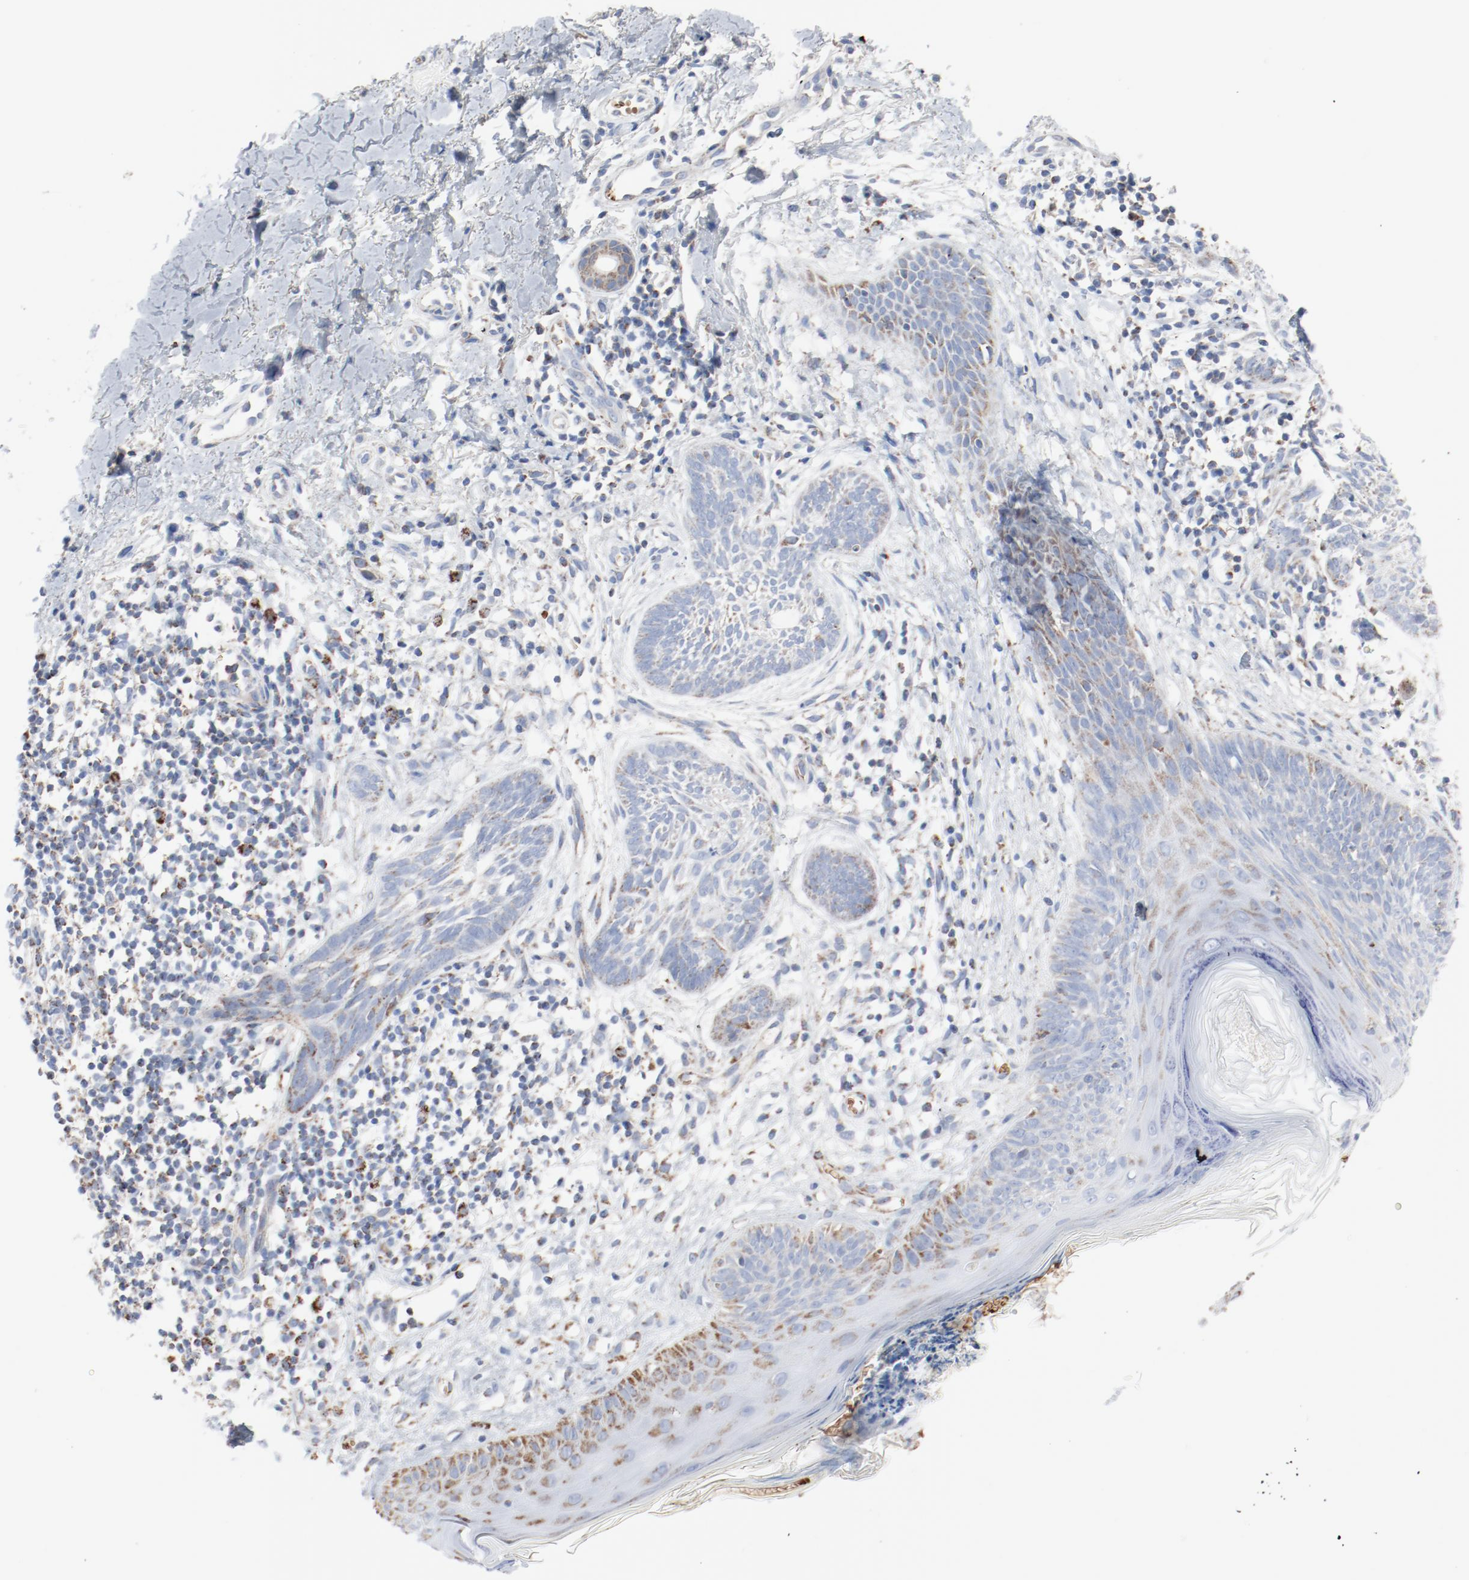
{"staining": {"intensity": "weak", "quantity": "<25%", "location": "cytoplasmic/membranous"}, "tissue": "skin cancer", "cell_type": "Tumor cells", "image_type": "cancer", "snomed": [{"axis": "morphology", "description": "Normal tissue, NOS"}, {"axis": "morphology", "description": "Basal cell carcinoma"}, {"axis": "topography", "description": "Skin"}], "caption": "Immunohistochemistry (IHC) histopathology image of neoplastic tissue: skin cancer stained with DAB (3,3'-diaminobenzidine) exhibits no significant protein expression in tumor cells. (Stains: DAB (3,3'-diaminobenzidine) immunohistochemistry (IHC) with hematoxylin counter stain, Microscopy: brightfield microscopy at high magnification).", "gene": "NDUFB8", "patient": {"sex": "male", "age": 71}}